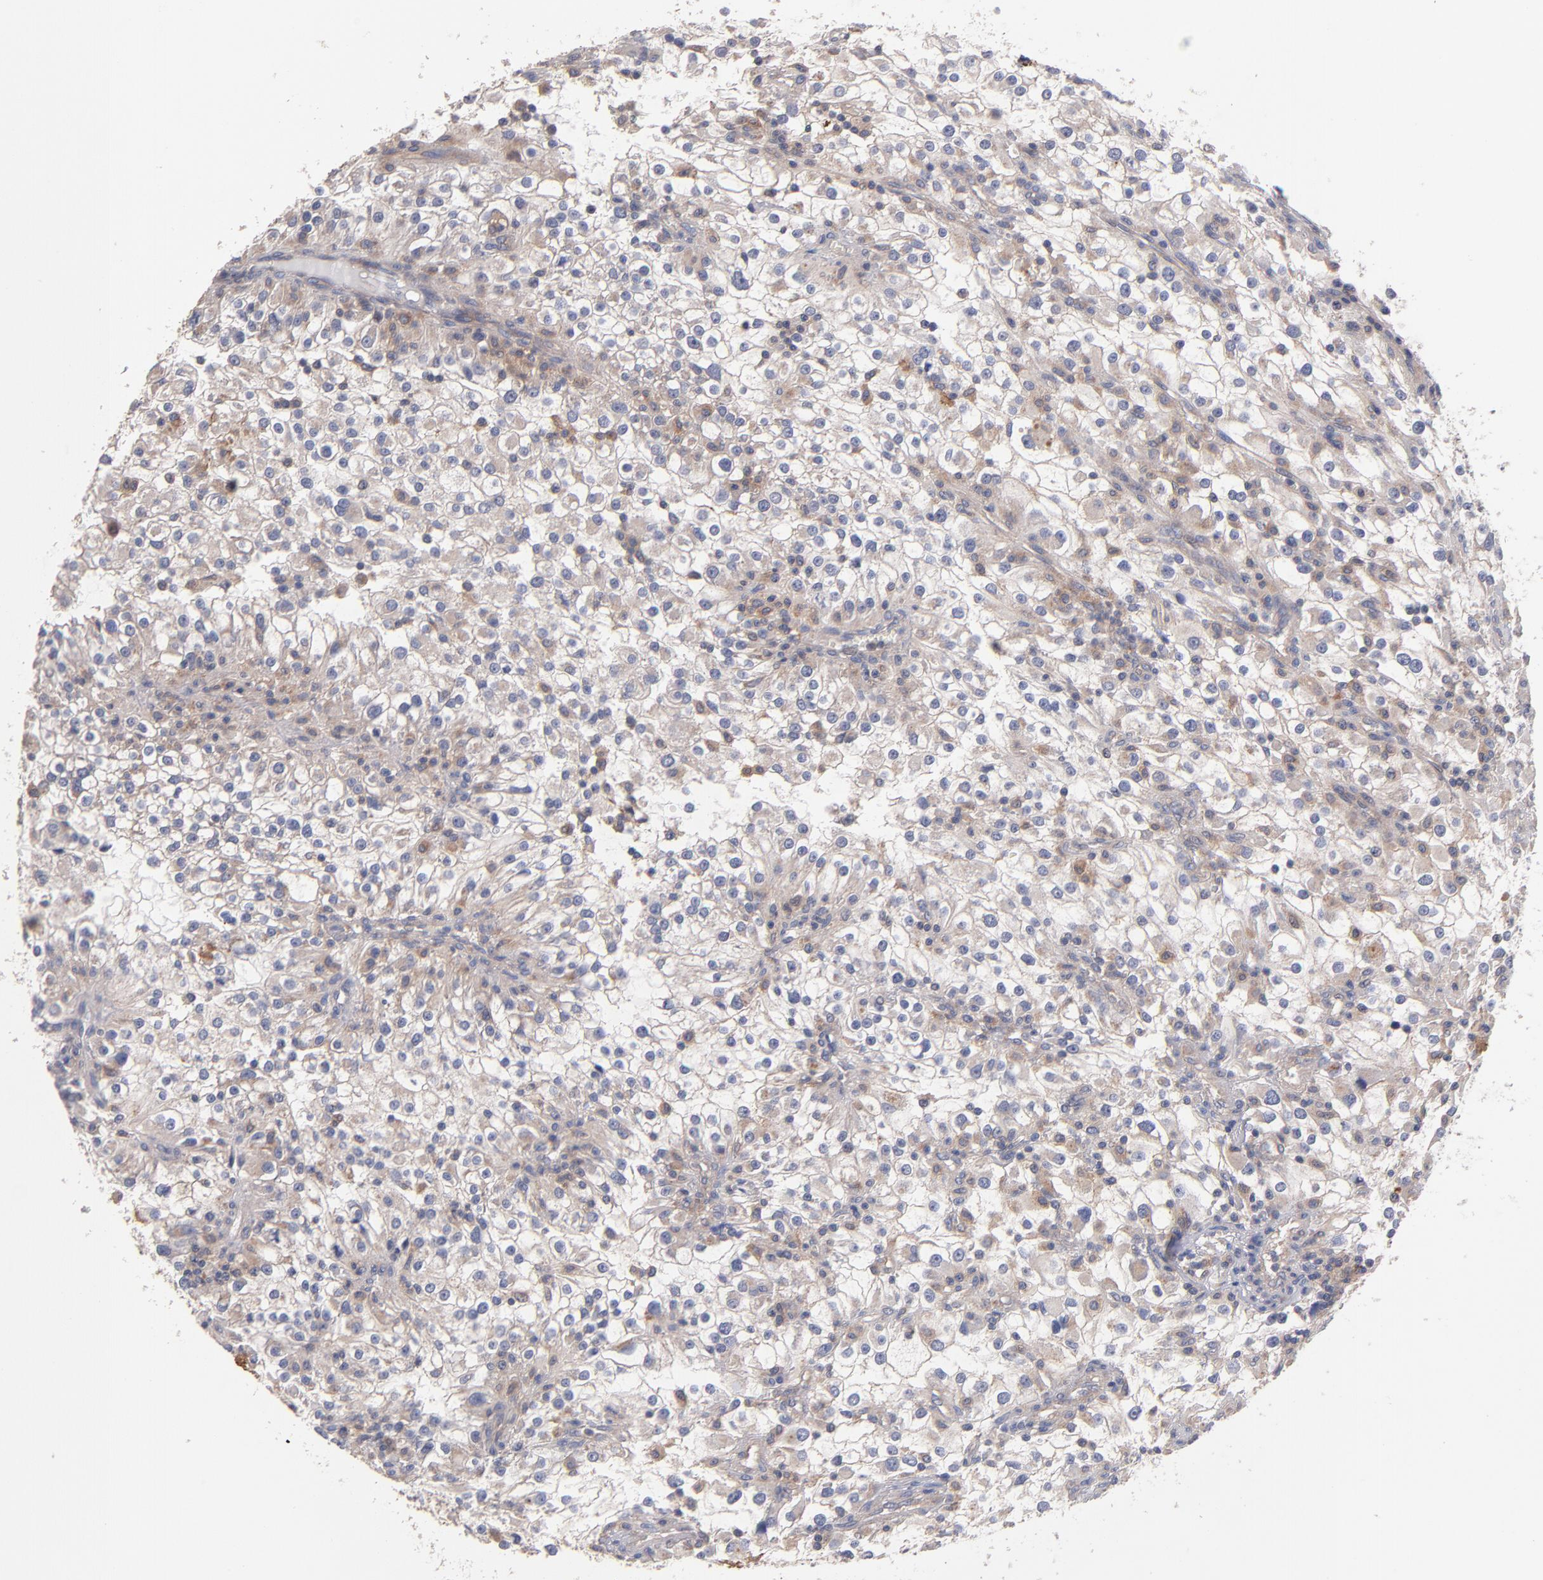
{"staining": {"intensity": "weak", "quantity": "<25%", "location": "cytoplasmic/membranous"}, "tissue": "renal cancer", "cell_type": "Tumor cells", "image_type": "cancer", "snomed": [{"axis": "morphology", "description": "Adenocarcinoma, NOS"}, {"axis": "topography", "description": "Kidney"}], "caption": "Micrograph shows no significant protein staining in tumor cells of renal cancer (adenocarcinoma).", "gene": "DACT1", "patient": {"sex": "female", "age": 52}}